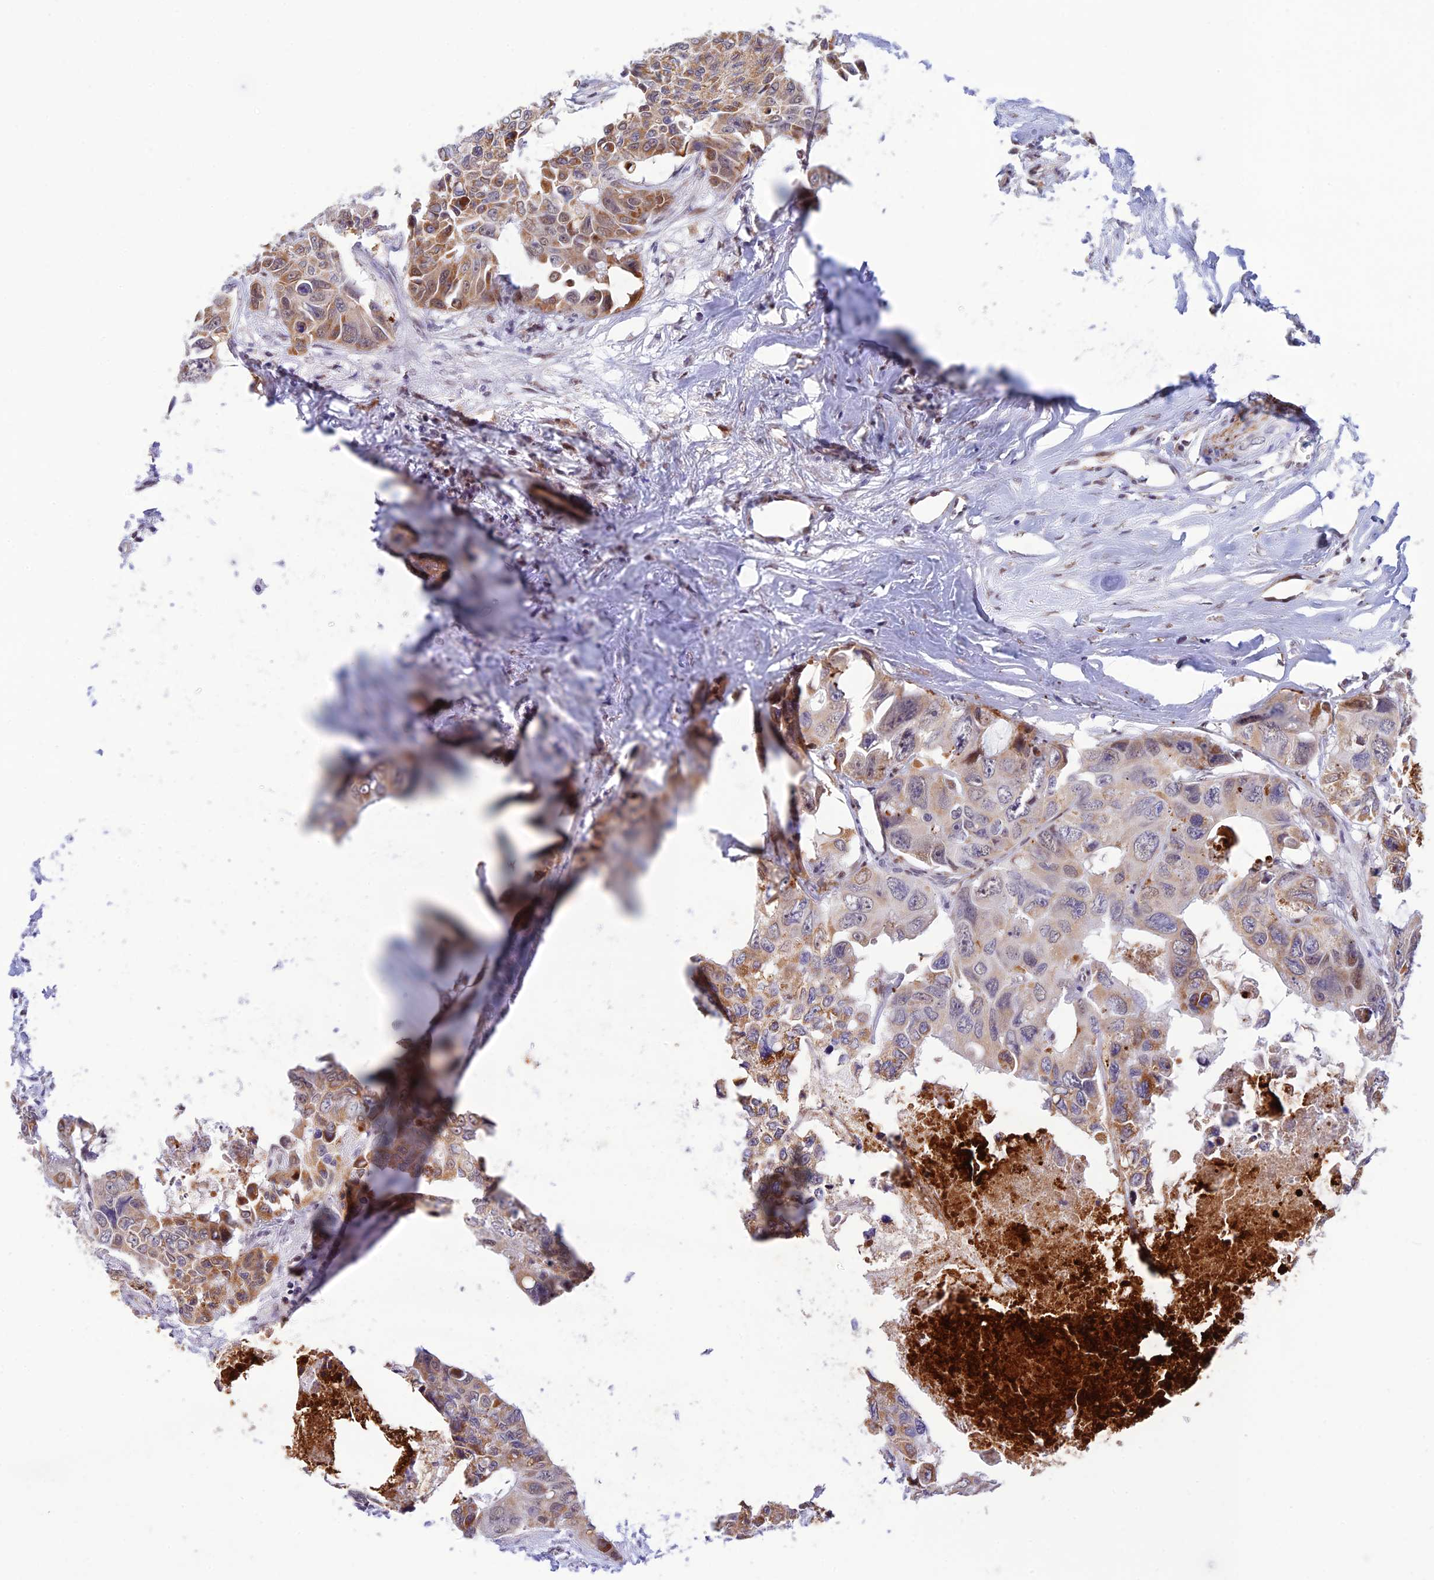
{"staining": {"intensity": "moderate", "quantity": "25%-75%", "location": "cytoplasmic/membranous"}, "tissue": "colorectal cancer", "cell_type": "Tumor cells", "image_type": "cancer", "snomed": [{"axis": "morphology", "description": "Adenocarcinoma, NOS"}, {"axis": "topography", "description": "Rectum"}], "caption": "IHC of colorectal adenocarcinoma reveals medium levels of moderate cytoplasmic/membranous staining in approximately 25%-75% of tumor cells. (DAB (3,3'-diaminobenzidine) = brown stain, brightfield microscopy at high magnification).", "gene": "WDR55", "patient": {"sex": "male", "age": 87}}